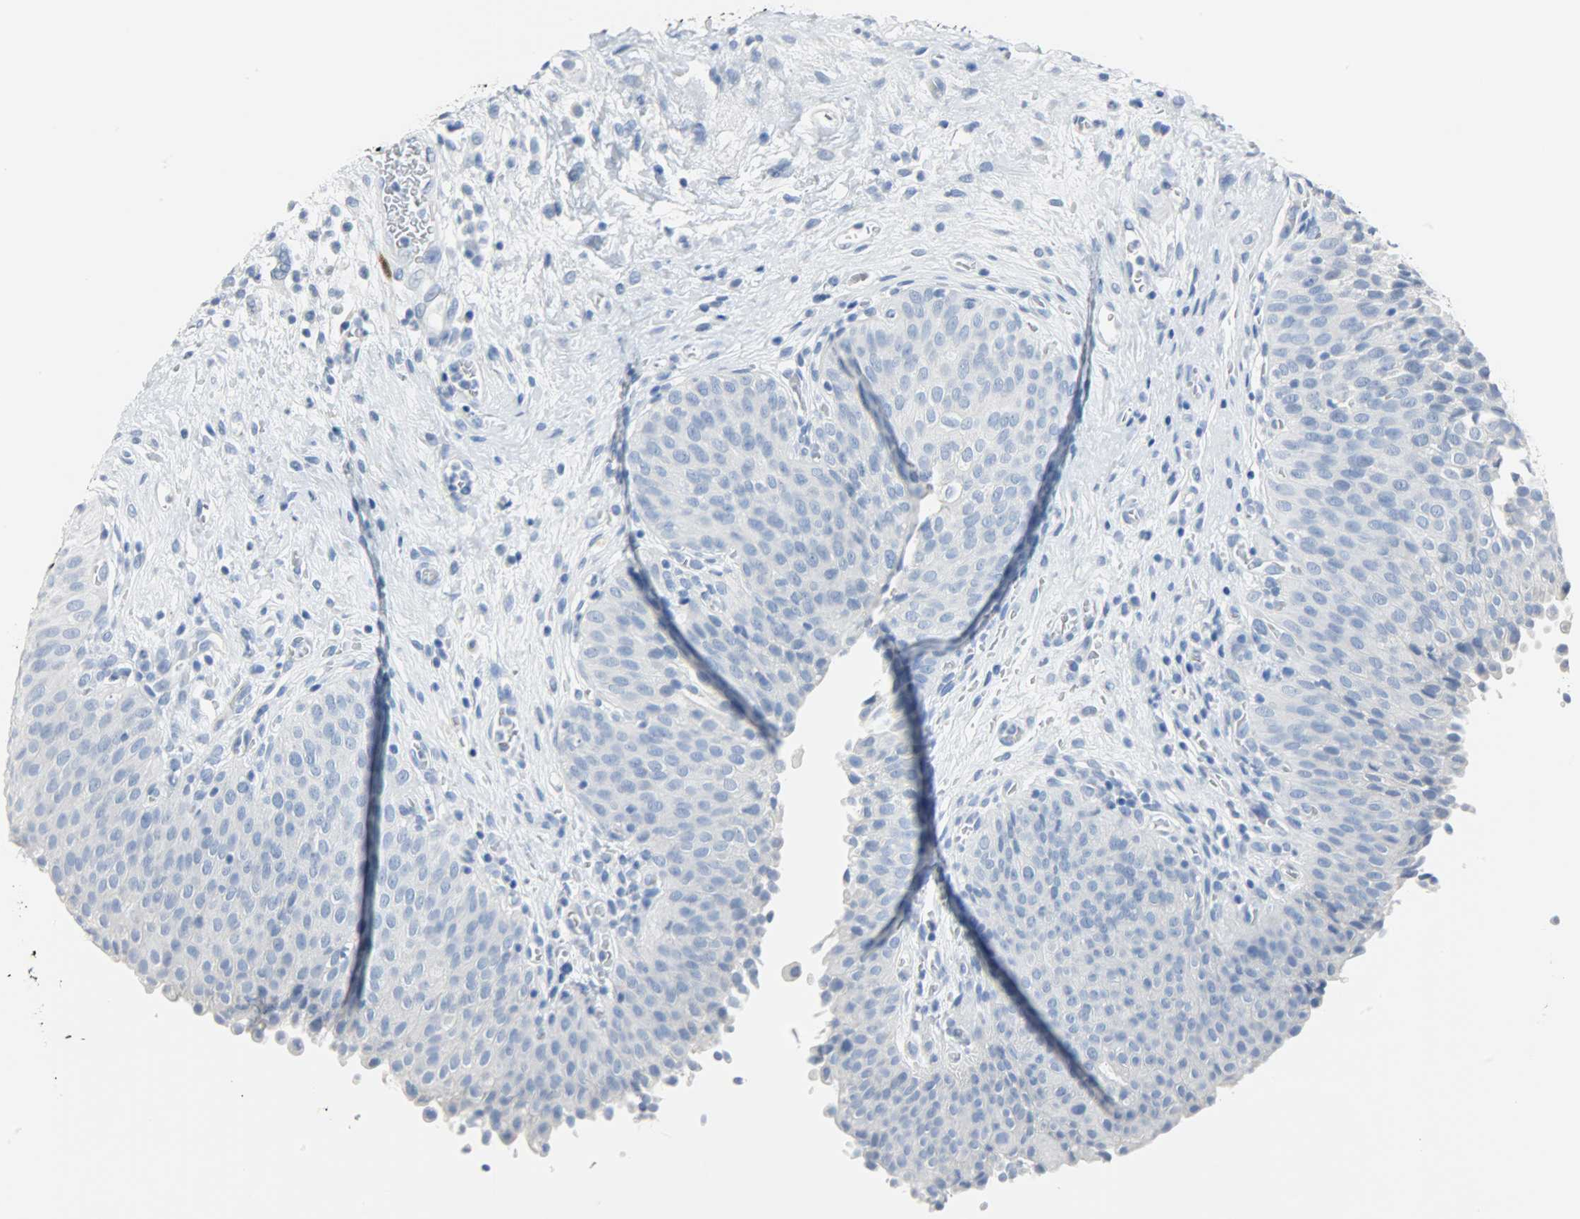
{"staining": {"intensity": "negative", "quantity": "none", "location": "none"}, "tissue": "urinary bladder", "cell_type": "Urothelial cells", "image_type": "normal", "snomed": [{"axis": "morphology", "description": "Normal tissue, NOS"}, {"axis": "morphology", "description": "Dysplasia, NOS"}, {"axis": "topography", "description": "Urinary bladder"}], "caption": "DAB immunohistochemical staining of normal human urinary bladder demonstrates no significant expression in urothelial cells. Brightfield microscopy of immunohistochemistry (IHC) stained with DAB (brown) and hematoxylin (blue), captured at high magnification.", "gene": "CA3", "patient": {"sex": "male", "age": 35}}